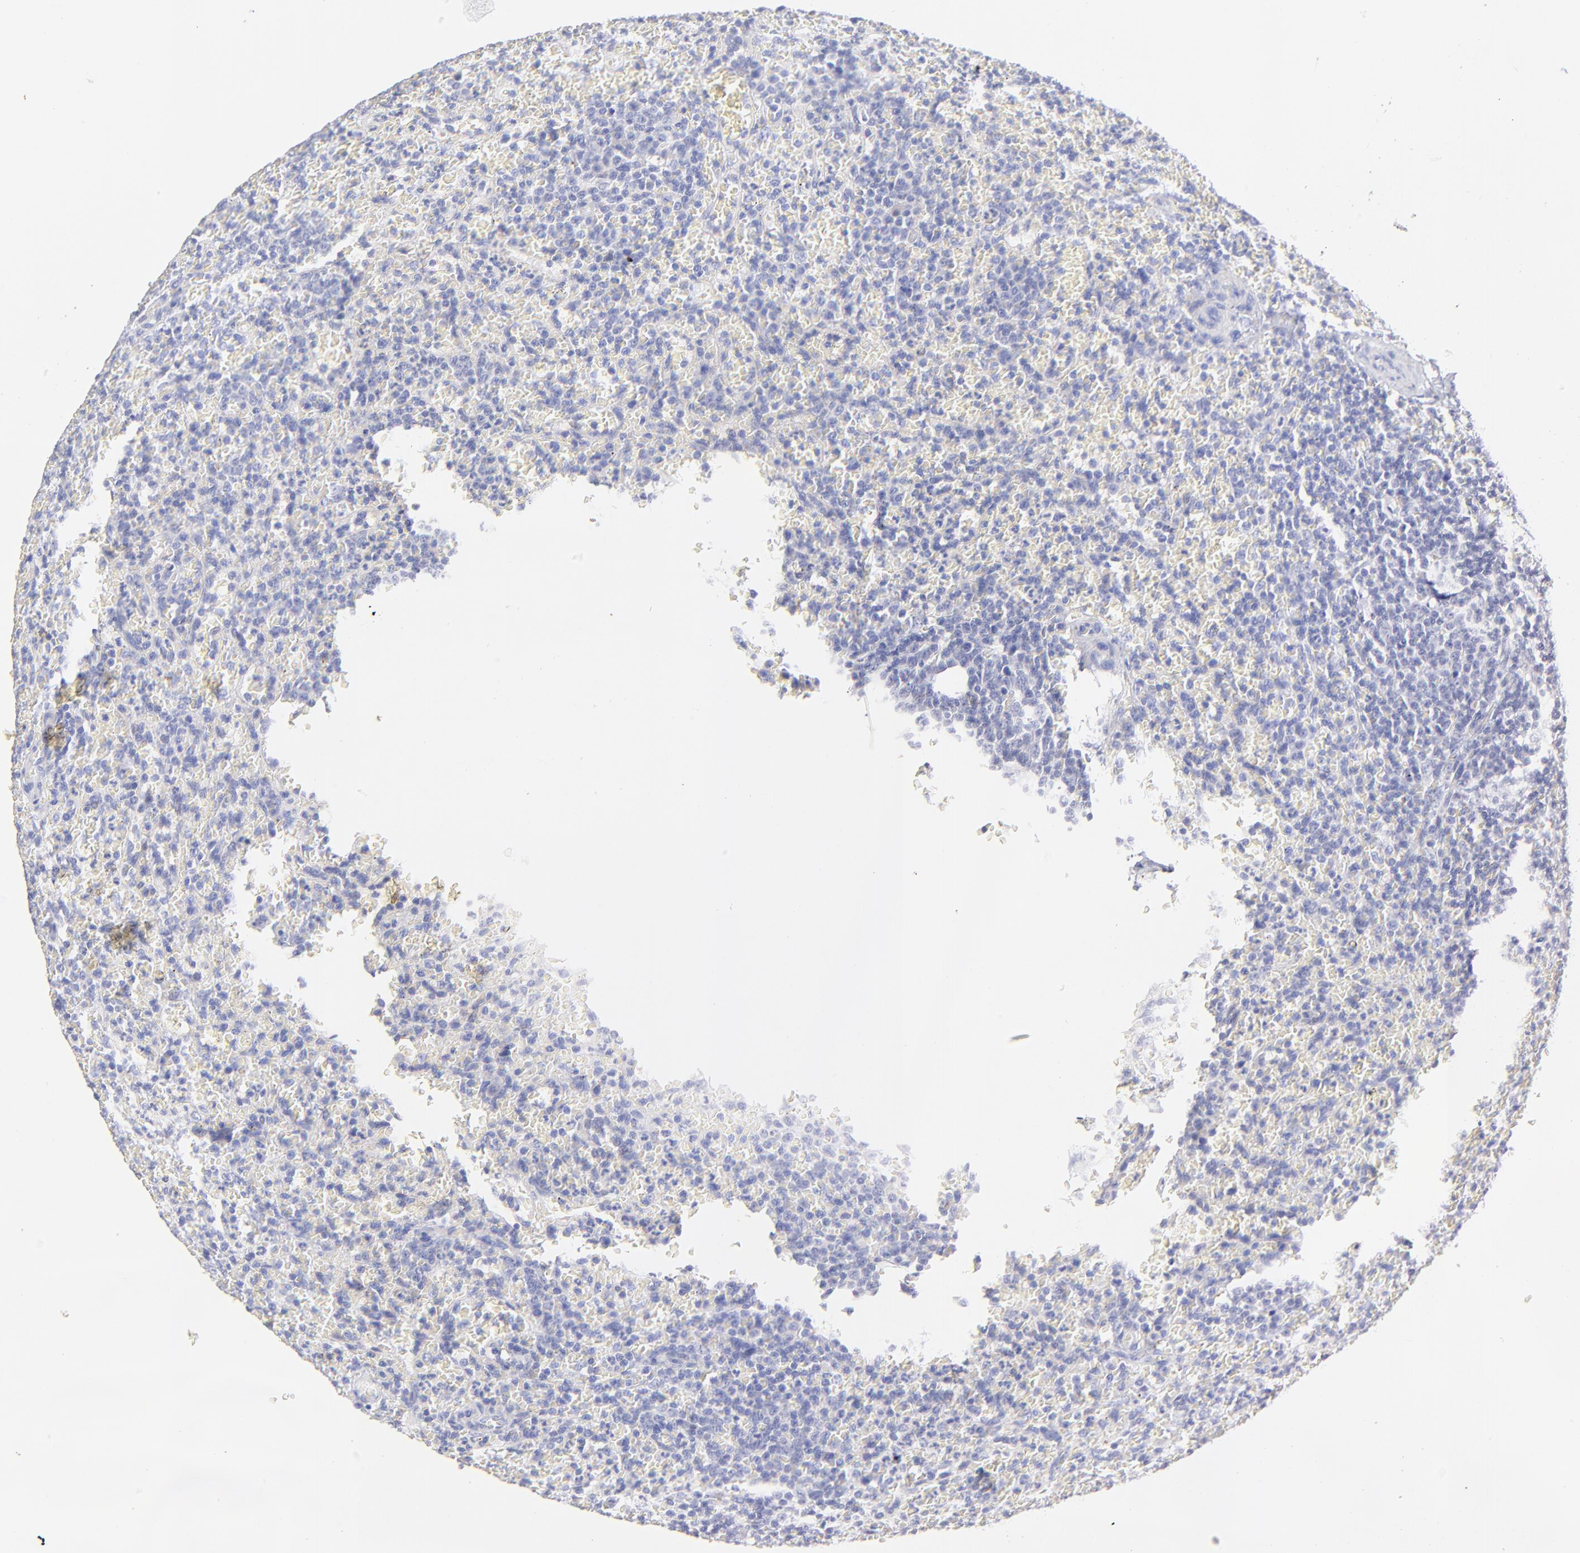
{"staining": {"intensity": "negative", "quantity": "none", "location": "none"}, "tissue": "lymphoma", "cell_type": "Tumor cells", "image_type": "cancer", "snomed": [{"axis": "morphology", "description": "Malignant lymphoma, non-Hodgkin's type, Low grade"}, {"axis": "topography", "description": "Spleen"}], "caption": "IHC histopathology image of human malignant lymphoma, non-Hodgkin's type (low-grade) stained for a protein (brown), which displays no positivity in tumor cells.", "gene": "EBP", "patient": {"sex": "female", "age": 64}}